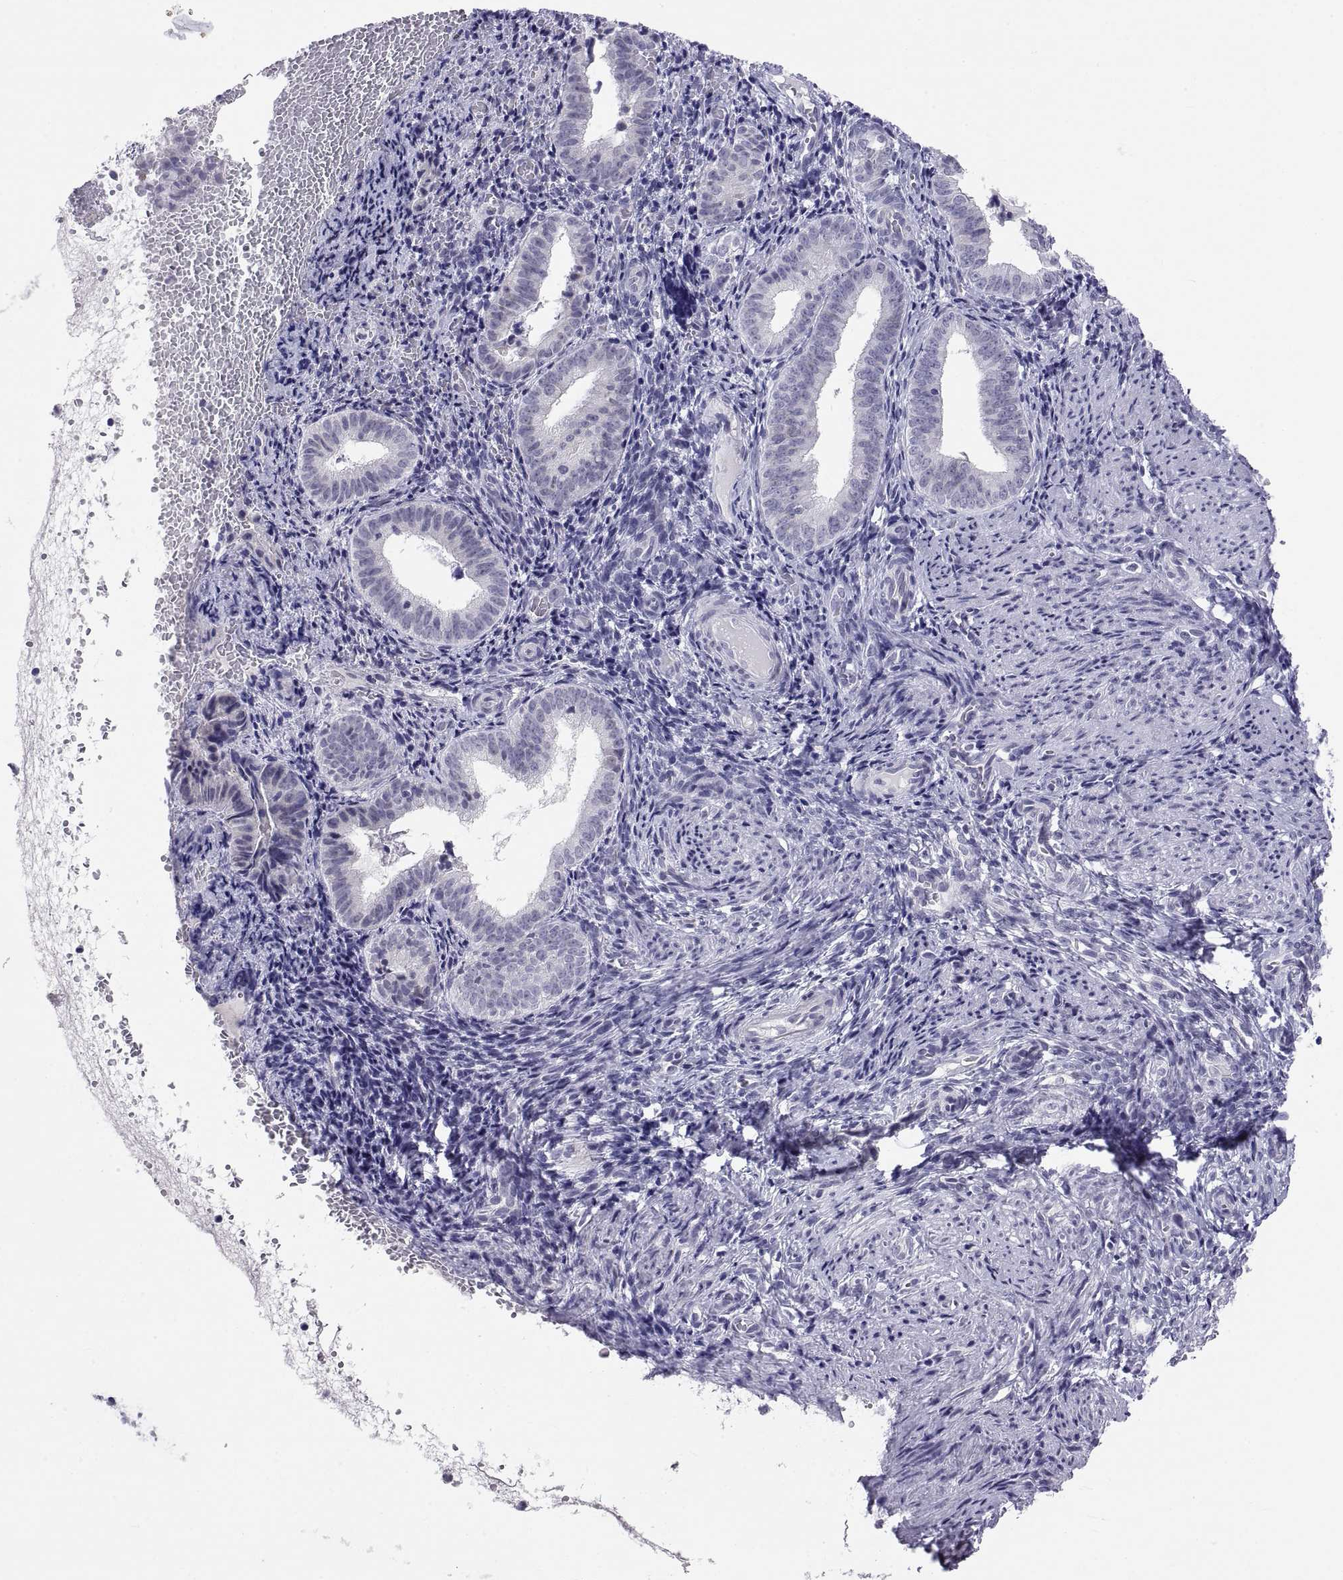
{"staining": {"intensity": "negative", "quantity": "none", "location": "none"}, "tissue": "endometrium", "cell_type": "Cells in endometrial stroma", "image_type": "normal", "snomed": [{"axis": "morphology", "description": "Normal tissue, NOS"}, {"axis": "topography", "description": "Endometrium"}], "caption": "Immunohistochemistry of benign human endometrium exhibits no expression in cells in endometrial stroma.", "gene": "TEX13A", "patient": {"sex": "female", "age": 42}}